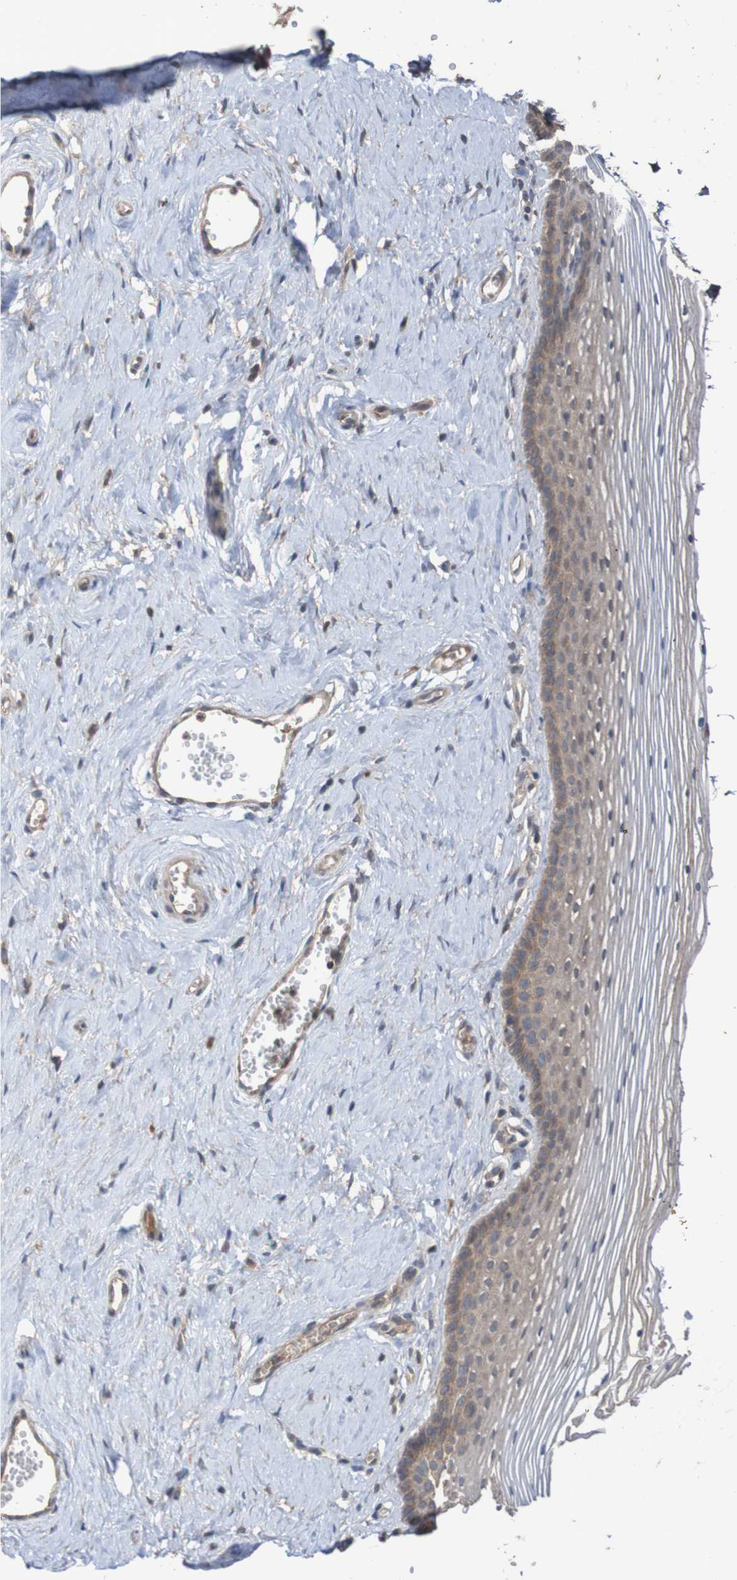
{"staining": {"intensity": "moderate", "quantity": ">75%", "location": "cytoplasmic/membranous"}, "tissue": "vagina", "cell_type": "Squamous epithelial cells", "image_type": "normal", "snomed": [{"axis": "morphology", "description": "Normal tissue, NOS"}, {"axis": "topography", "description": "Vagina"}], "caption": "Immunohistochemistry photomicrograph of normal vagina: vagina stained using IHC shows medium levels of moderate protein expression localized specifically in the cytoplasmic/membranous of squamous epithelial cells, appearing as a cytoplasmic/membranous brown color.", "gene": "PHYH", "patient": {"sex": "female", "age": 32}}